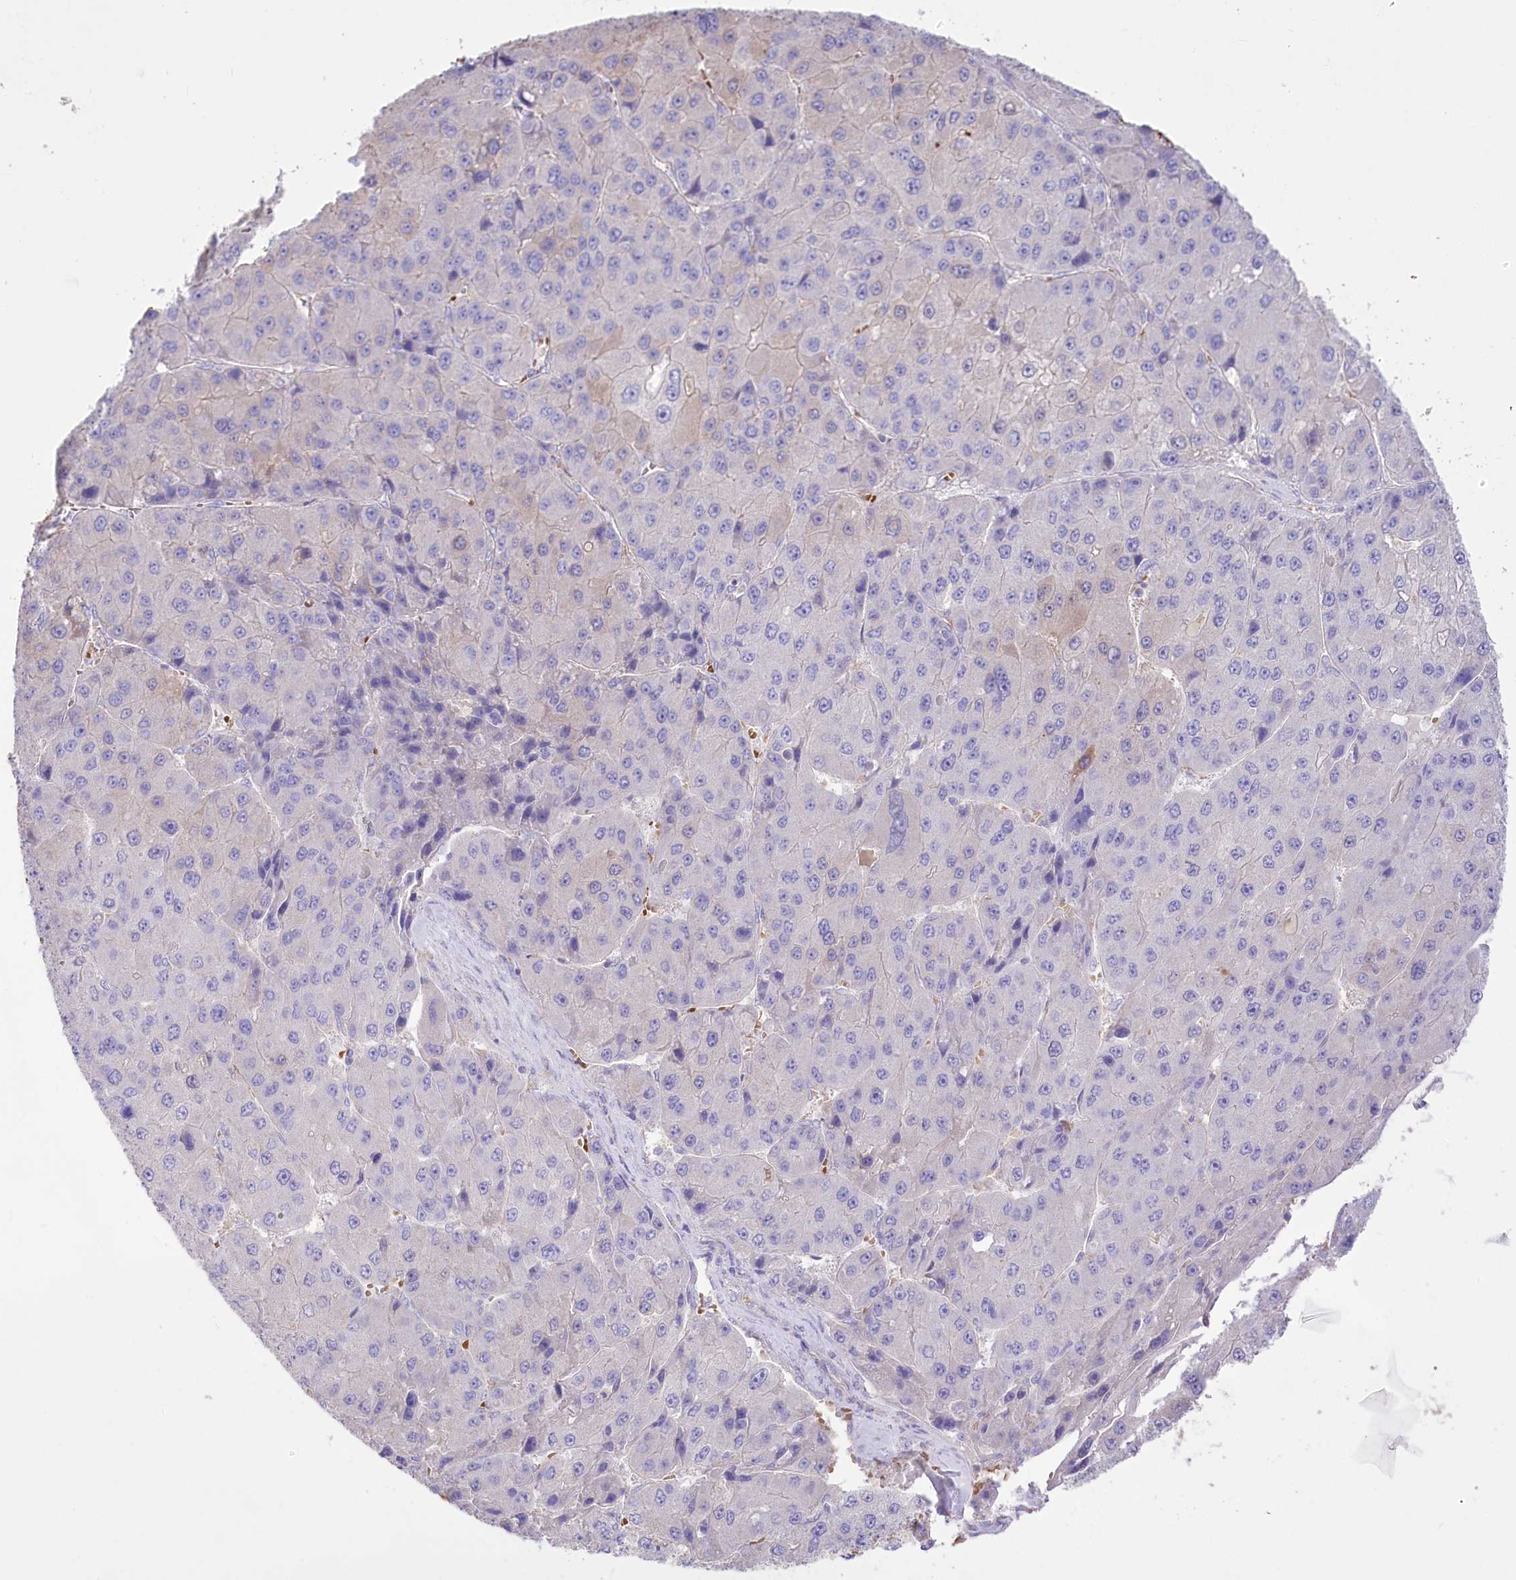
{"staining": {"intensity": "negative", "quantity": "none", "location": "none"}, "tissue": "liver cancer", "cell_type": "Tumor cells", "image_type": "cancer", "snomed": [{"axis": "morphology", "description": "Carcinoma, Hepatocellular, NOS"}, {"axis": "topography", "description": "Liver"}], "caption": "Tumor cells are negative for brown protein staining in liver cancer.", "gene": "PRSS53", "patient": {"sex": "female", "age": 73}}